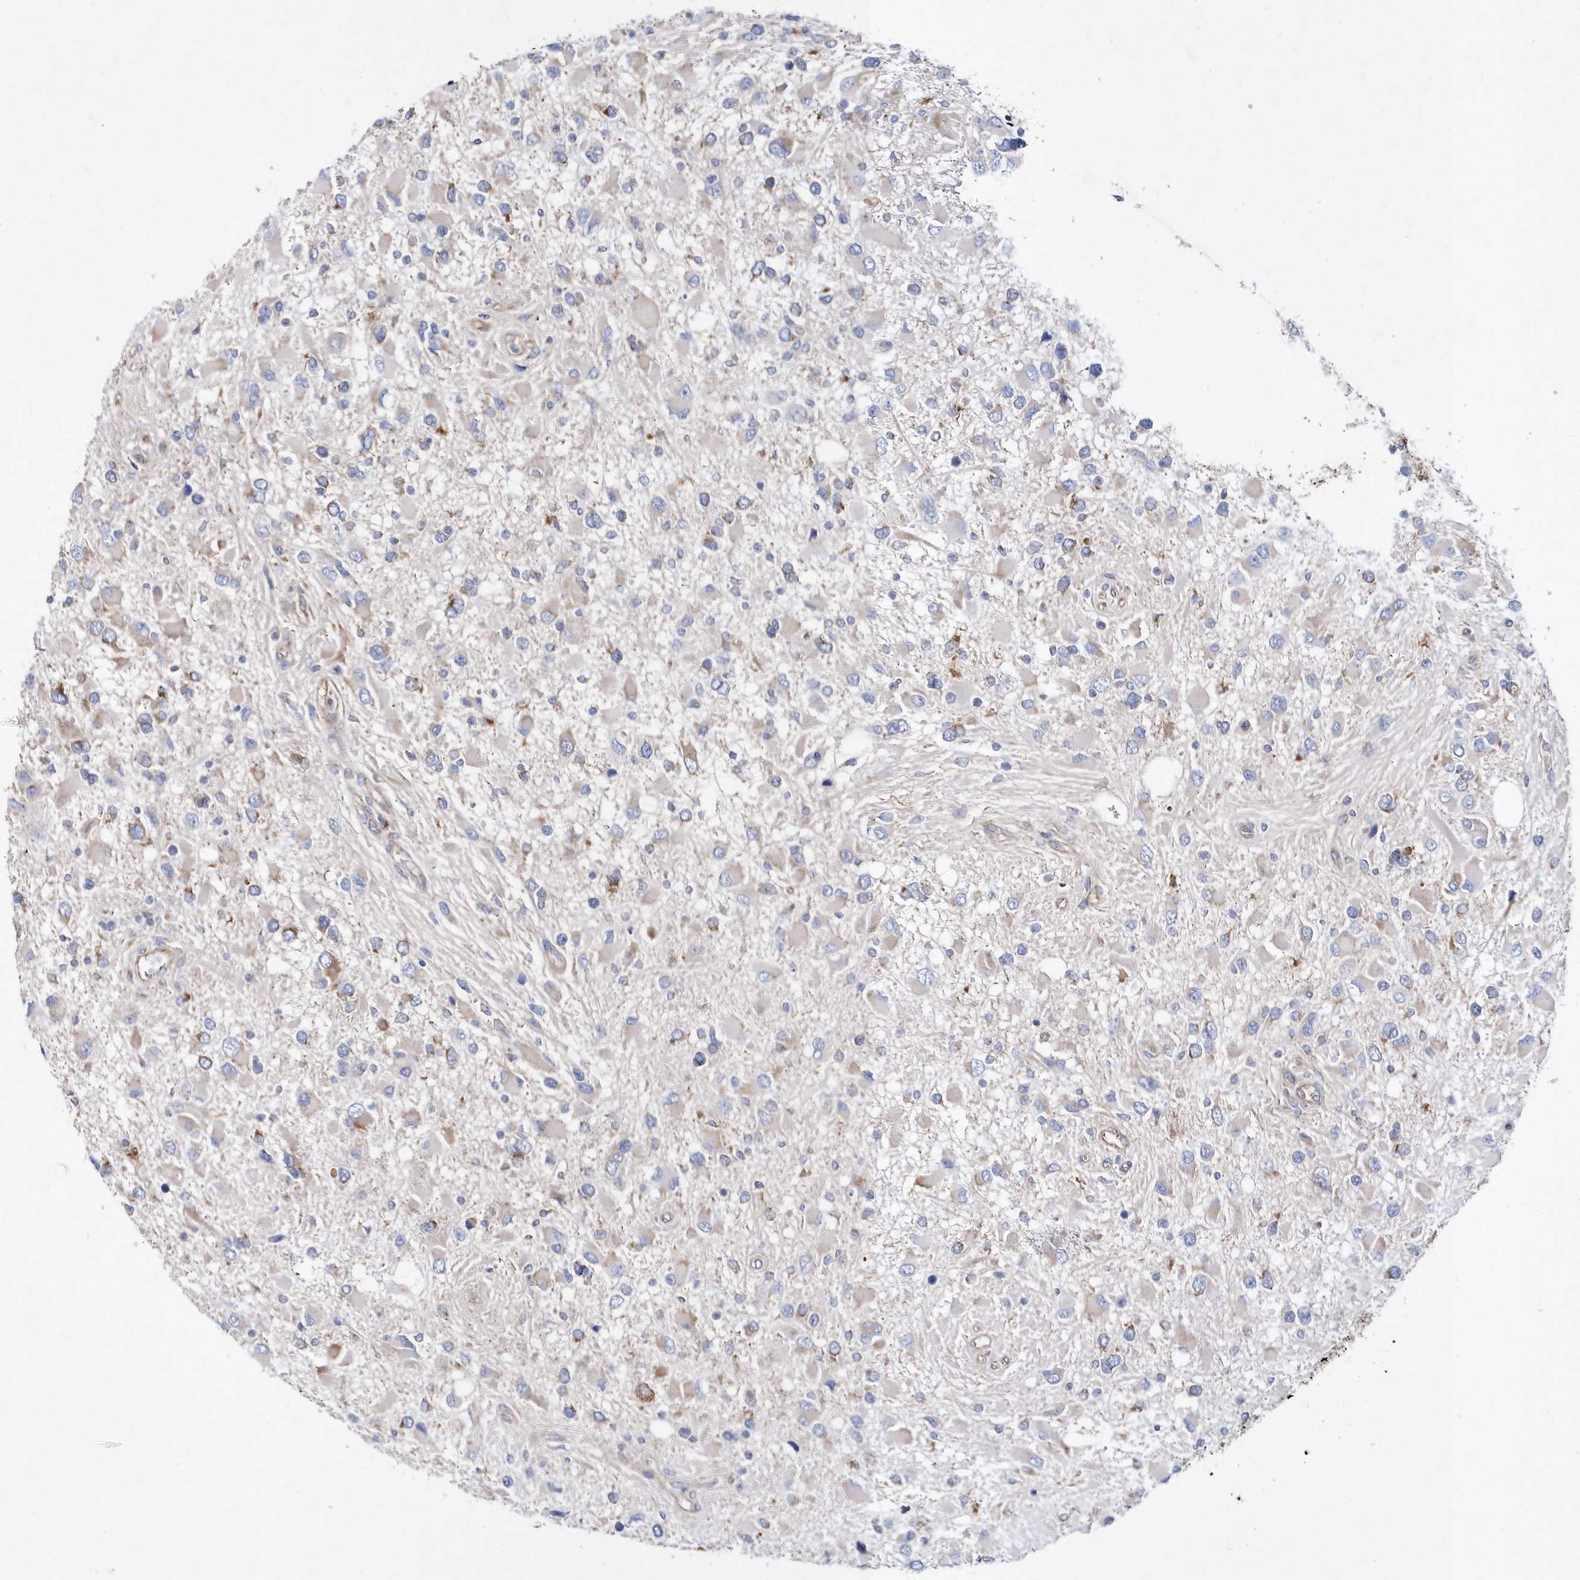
{"staining": {"intensity": "negative", "quantity": "none", "location": "none"}, "tissue": "glioma", "cell_type": "Tumor cells", "image_type": "cancer", "snomed": [{"axis": "morphology", "description": "Glioma, malignant, High grade"}, {"axis": "topography", "description": "Brain"}], "caption": "Malignant glioma (high-grade) was stained to show a protein in brown. There is no significant staining in tumor cells. Nuclei are stained in blue.", "gene": "JKAMP", "patient": {"sex": "male", "age": 53}}